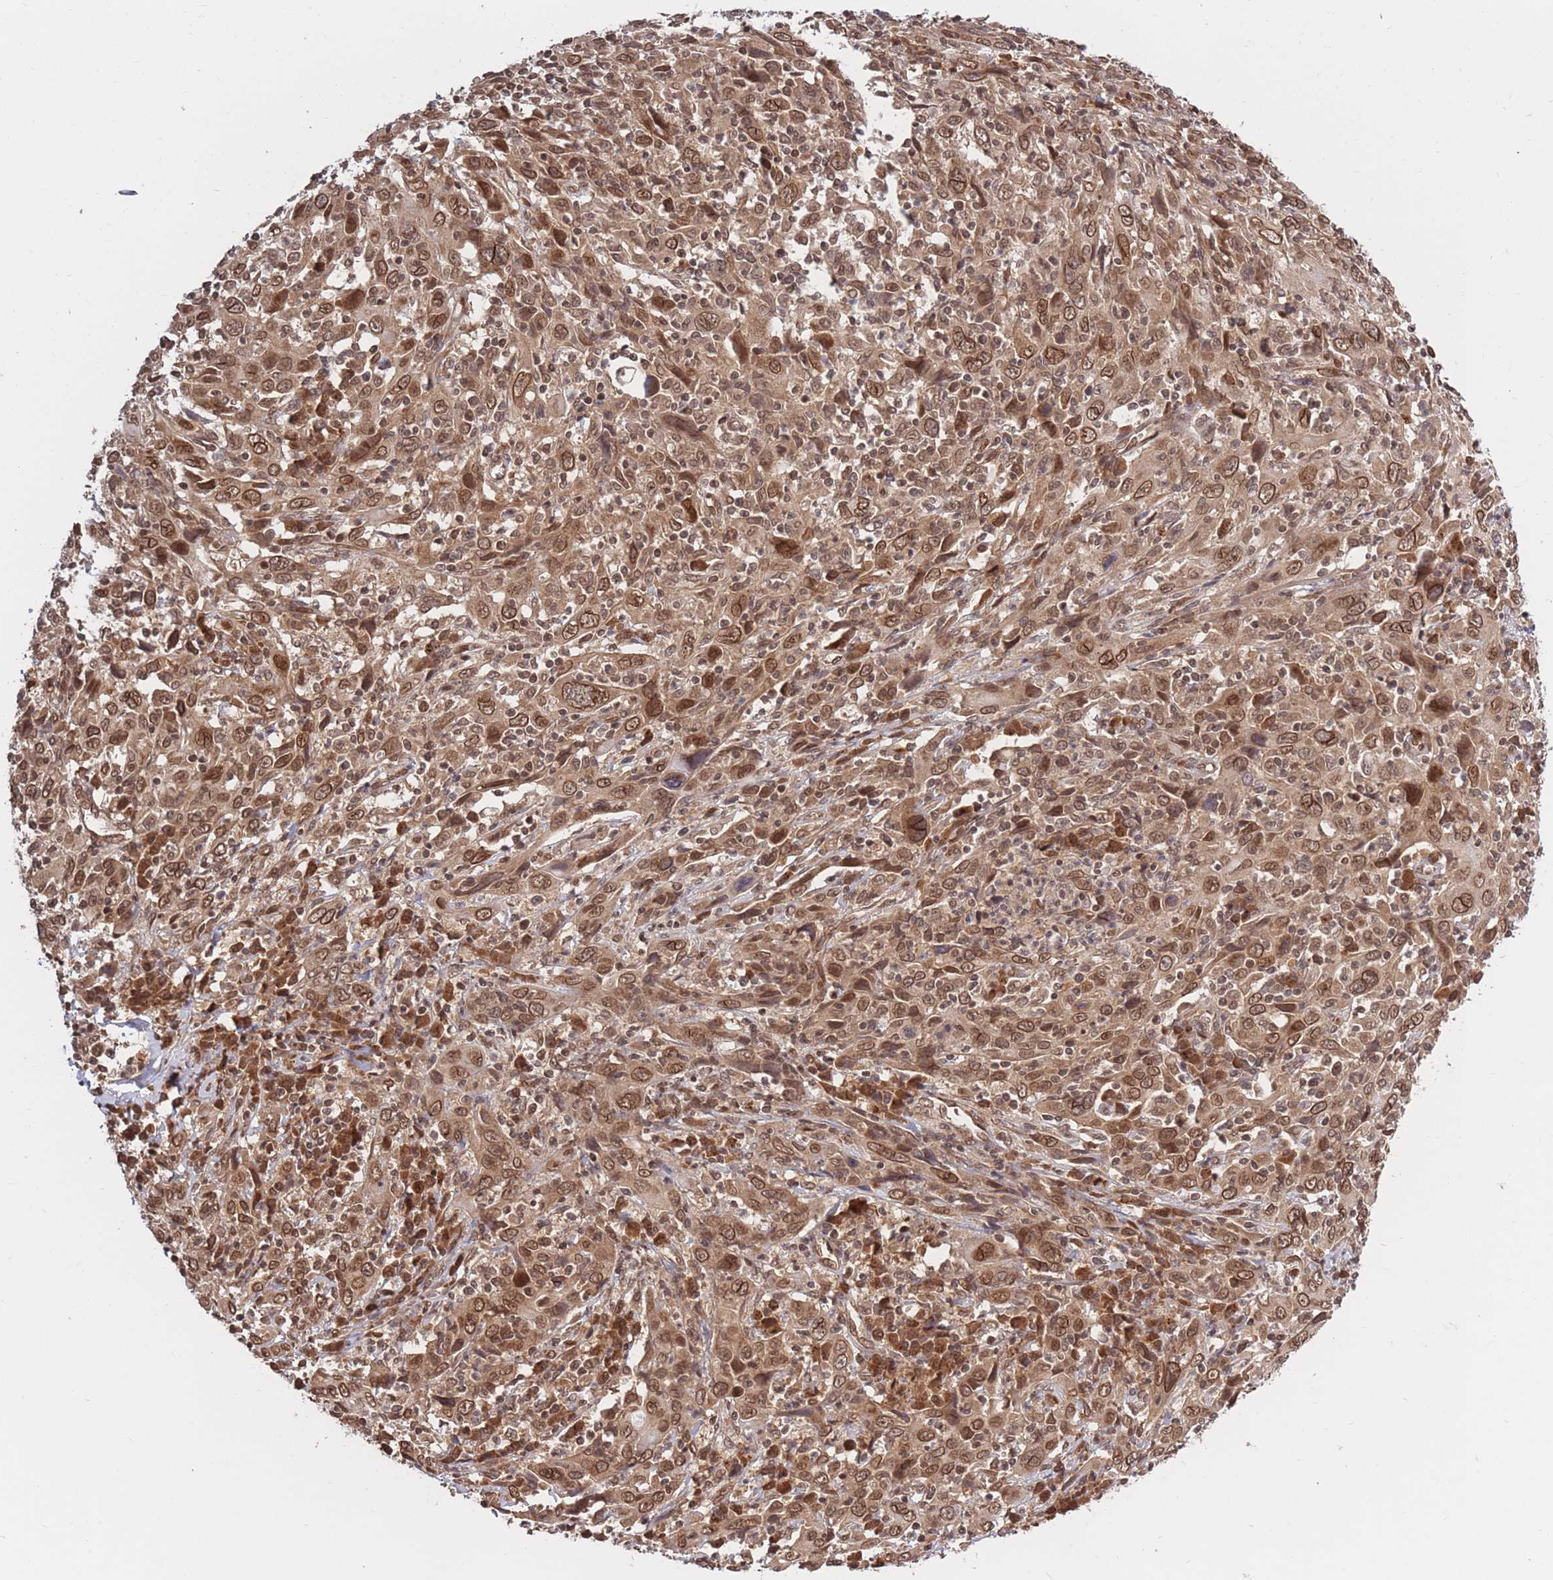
{"staining": {"intensity": "moderate", "quantity": ">75%", "location": "cytoplasmic/membranous,nuclear"}, "tissue": "cervical cancer", "cell_type": "Tumor cells", "image_type": "cancer", "snomed": [{"axis": "morphology", "description": "Squamous cell carcinoma, NOS"}, {"axis": "topography", "description": "Cervix"}], "caption": "Approximately >75% of tumor cells in squamous cell carcinoma (cervical) exhibit moderate cytoplasmic/membranous and nuclear protein staining as visualized by brown immunohistochemical staining.", "gene": "SRA1", "patient": {"sex": "female", "age": 46}}